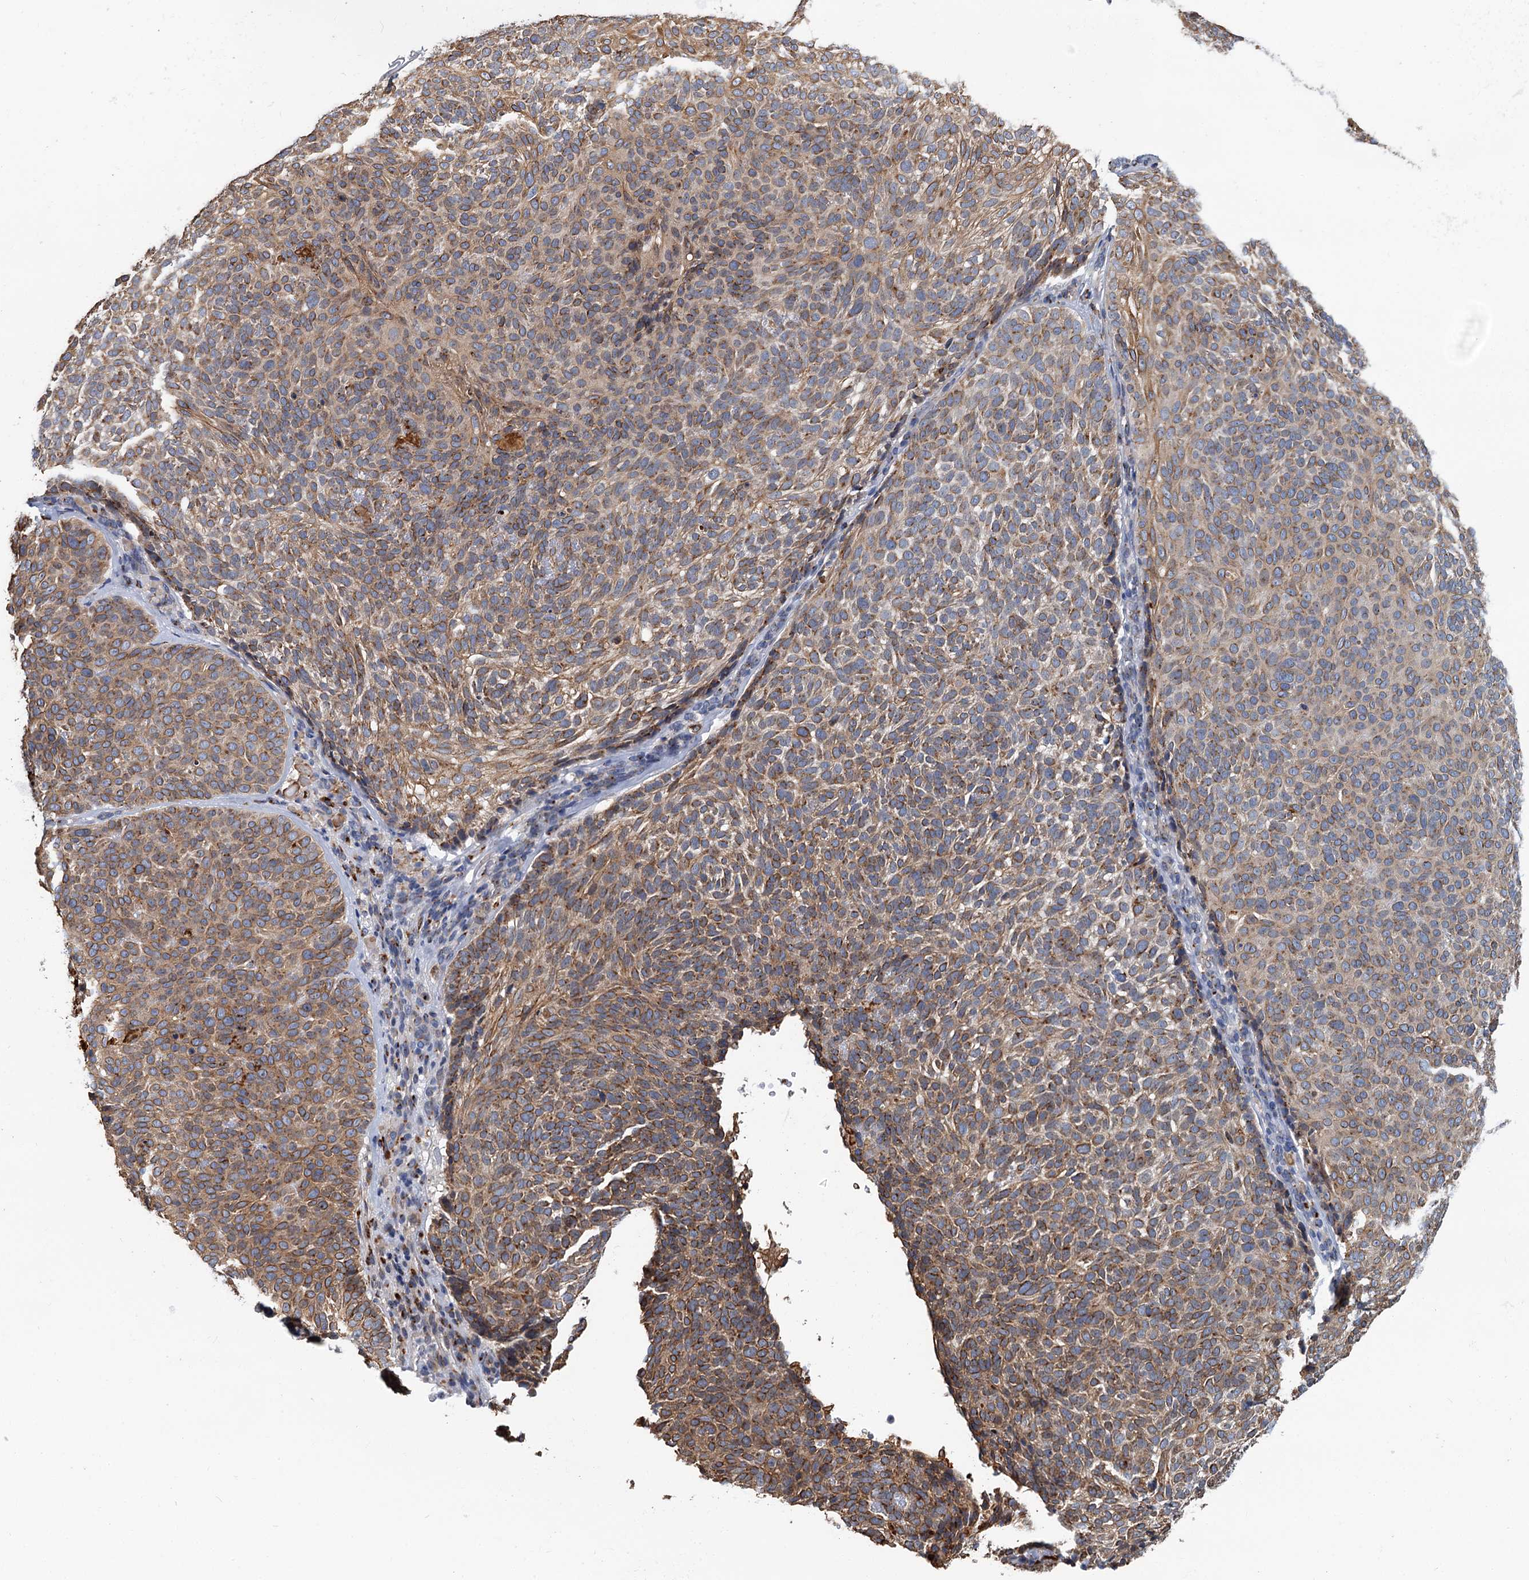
{"staining": {"intensity": "moderate", "quantity": ">75%", "location": "cytoplasmic/membranous"}, "tissue": "skin cancer", "cell_type": "Tumor cells", "image_type": "cancer", "snomed": [{"axis": "morphology", "description": "Basal cell carcinoma"}, {"axis": "topography", "description": "Skin"}], "caption": "Skin basal cell carcinoma was stained to show a protein in brown. There is medium levels of moderate cytoplasmic/membranous positivity in approximately >75% of tumor cells. (IHC, brightfield microscopy, high magnification).", "gene": "BET1L", "patient": {"sex": "male", "age": 85}}